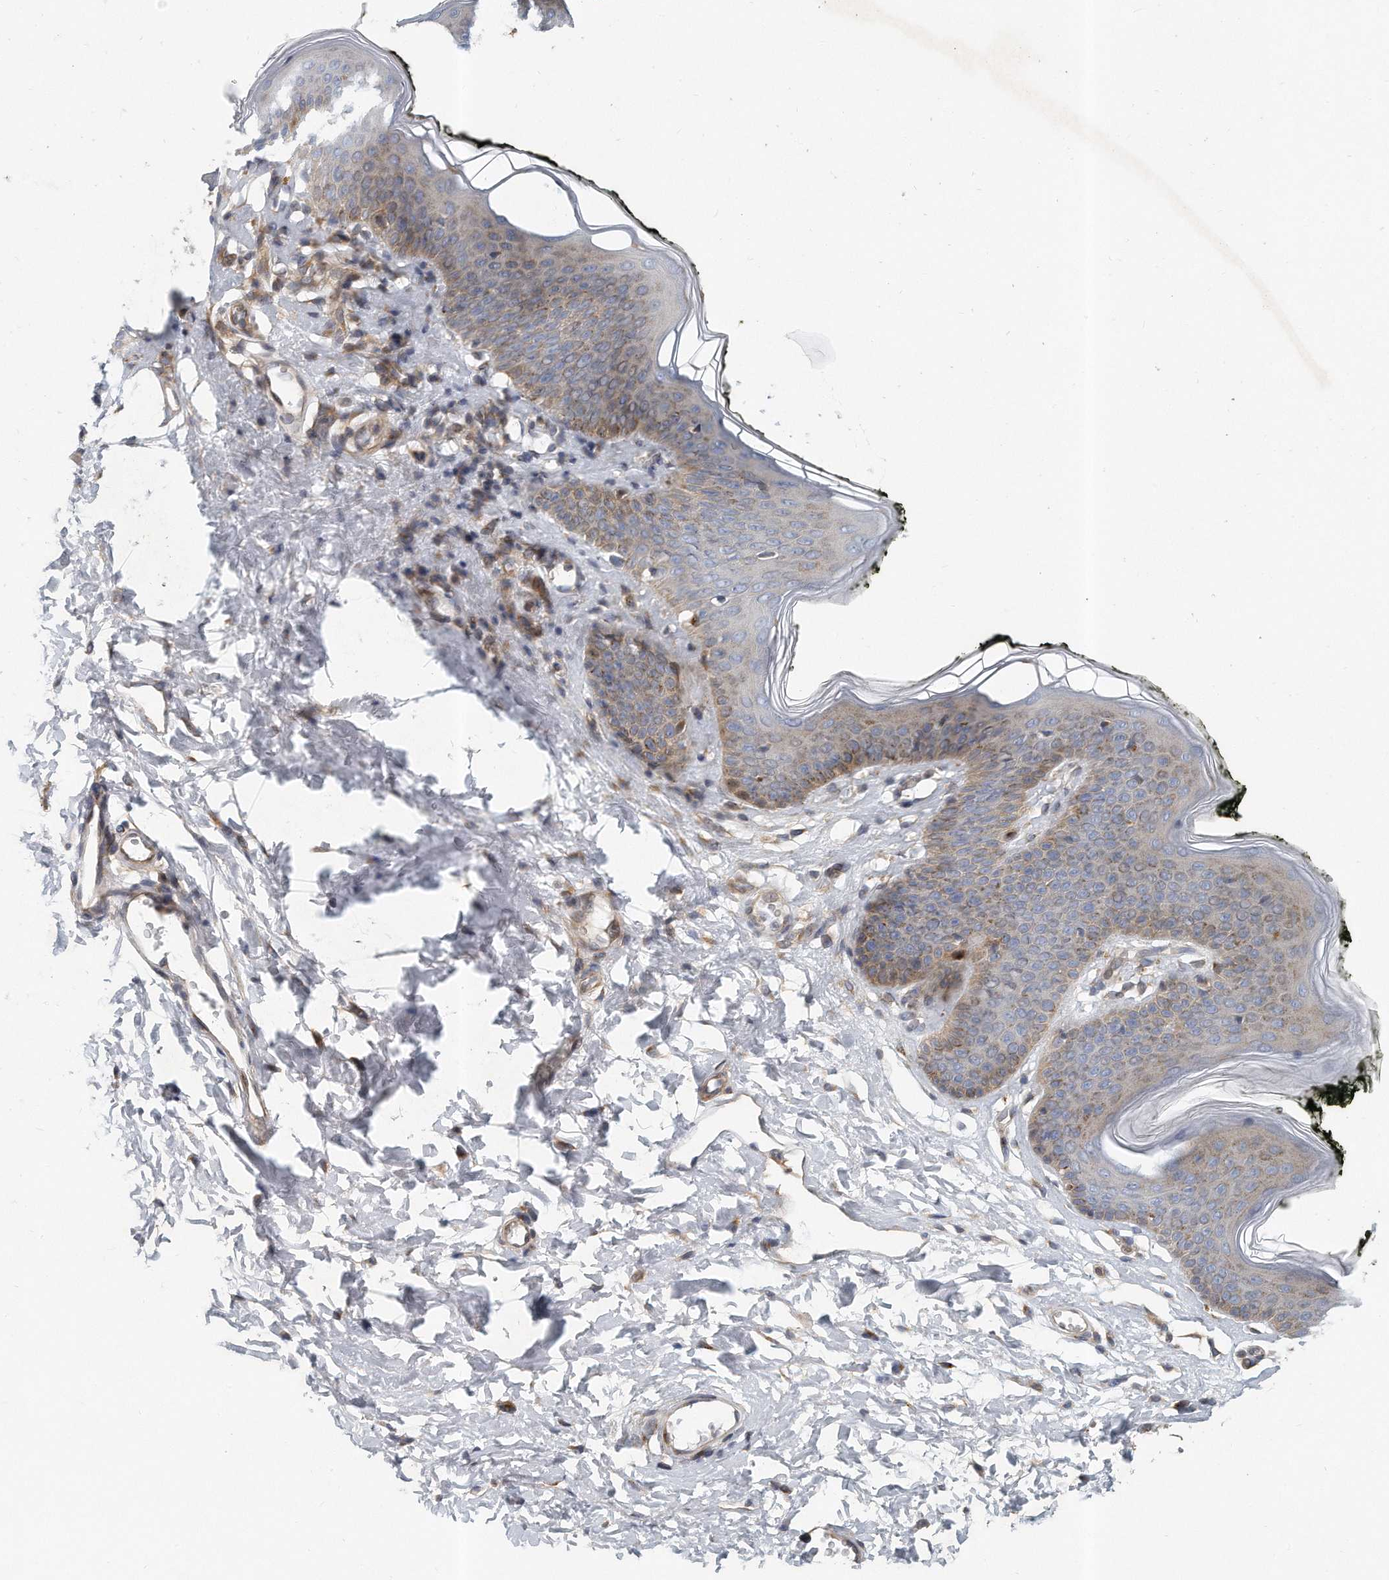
{"staining": {"intensity": "moderate", "quantity": "25%-75%", "location": "cytoplasmic/membranous"}, "tissue": "skin", "cell_type": "Epidermal cells", "image_type": "normal", "snomed": [{"axis": "morphology", "description": "Normal tissue, NOS"}, {"axis": "morphology", "description": "Inflammation, NOS"}, {"axis": "topography", "description": "Vulva"}], "caption": "An immunohistochemistry histopathology image of benign tissue is shown. Protein staining in brown labels moderate cytoplasmic/membranous positivity in skin within epidermal cells. The staining was performed using DAB, with brown indicating positive protein expression. Nuclei are stained blue with hematoxylin.", "gene": "PCDH8", "patient": {"sex": "female", "age": 84}}